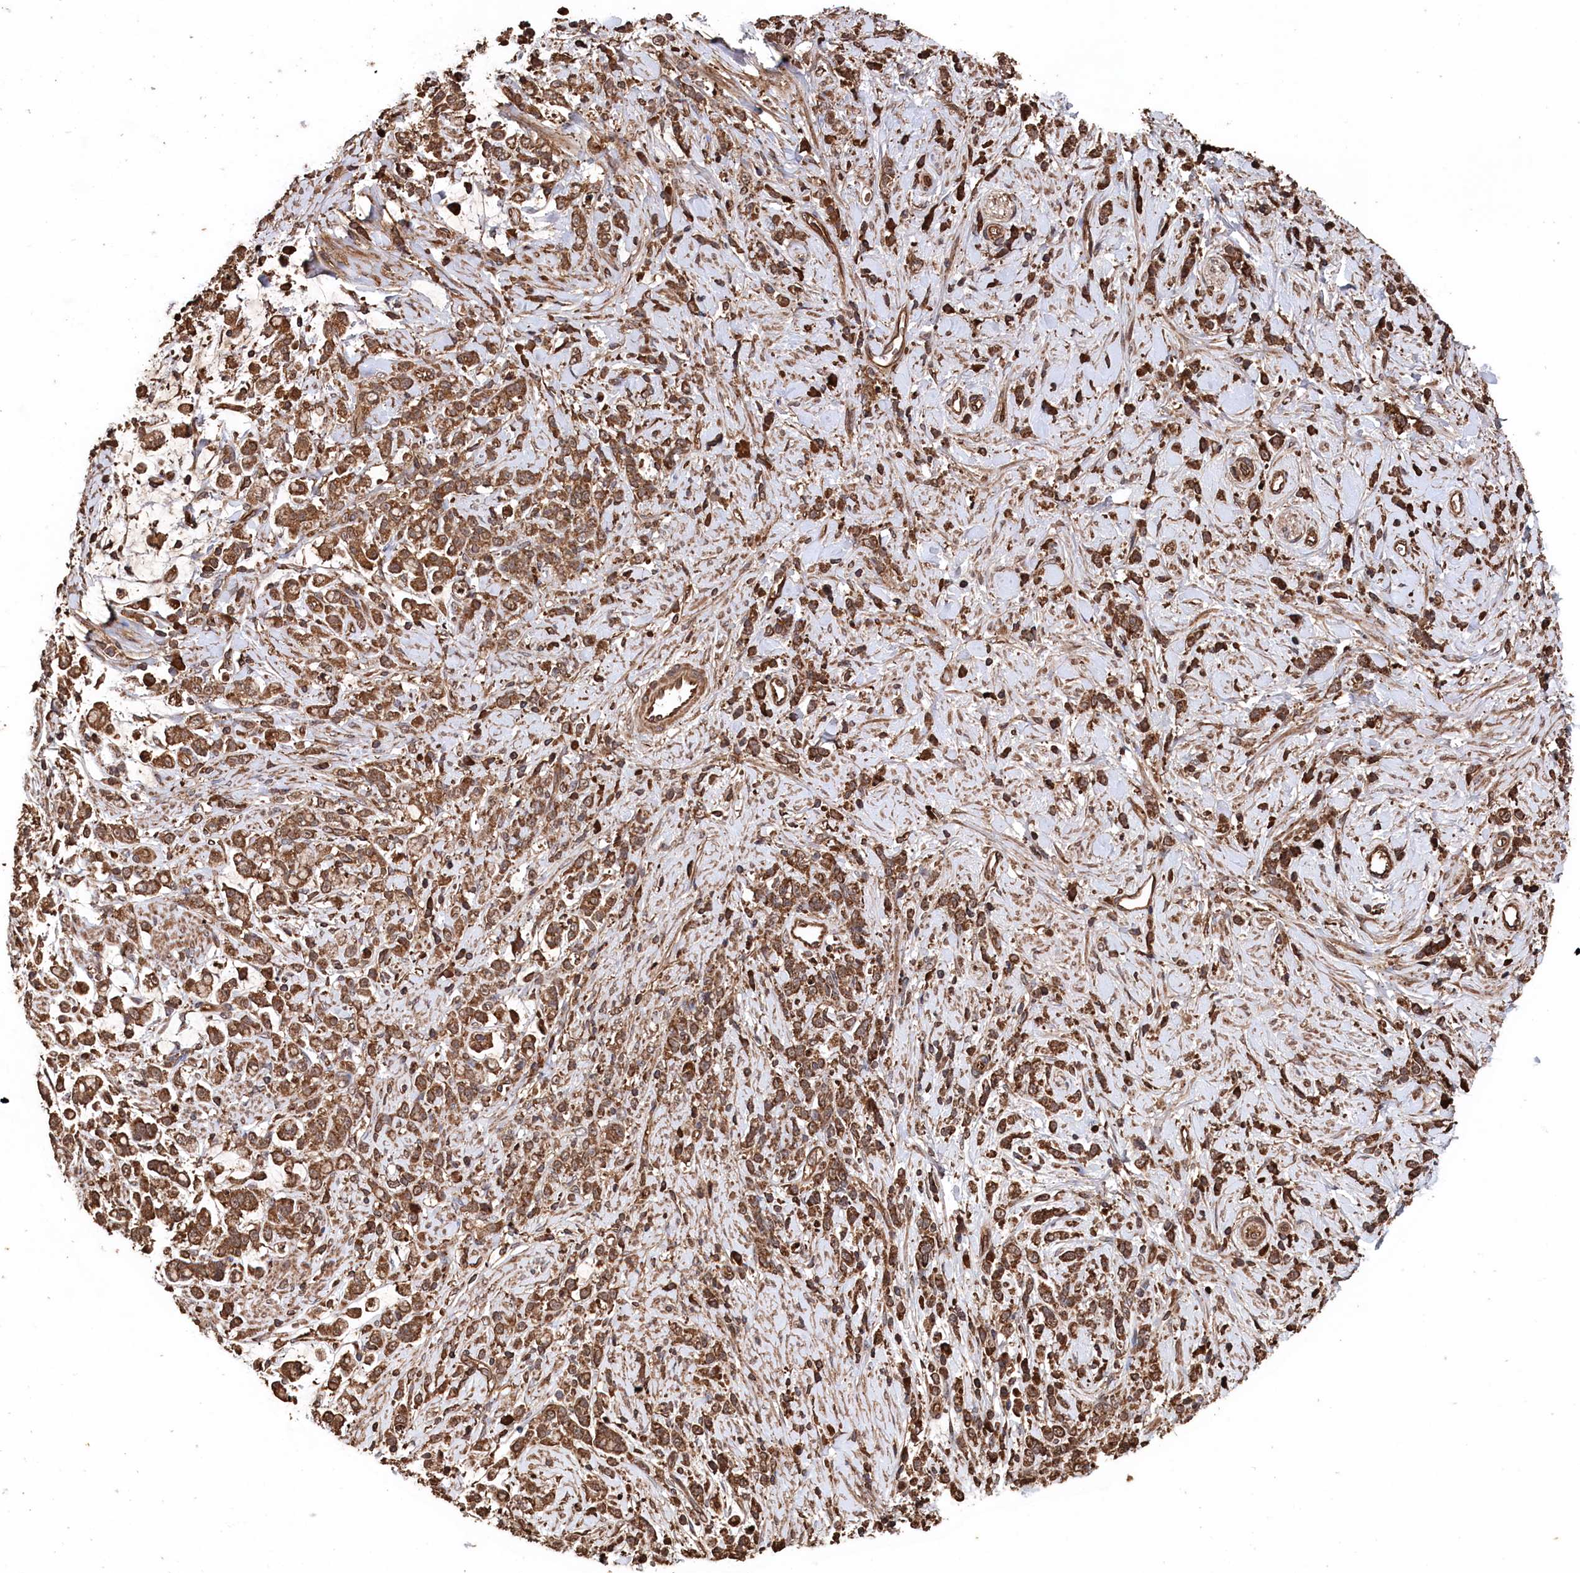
{"staining": {"intensity": "strong", "quantity": ">75%", "location": "cytoplasmic/membranous"}, "tissue": "stomach cancer", "cell_type": "Tumor cells", "image_type": "cancer", "snomed": [{"axis": "morphology", "description": "Adenocarcinoma, NOS"}, {"axis": "topography", "description": "Stomach"}], "caption": "Stomach adenocarcinoma stained for a protein (brown) reveals strong cytoplasmic/membranous positive positivity in about >75% of tumor cells.", "gene": "SNX33", "patient": {"sex": "female", "age": 60}}